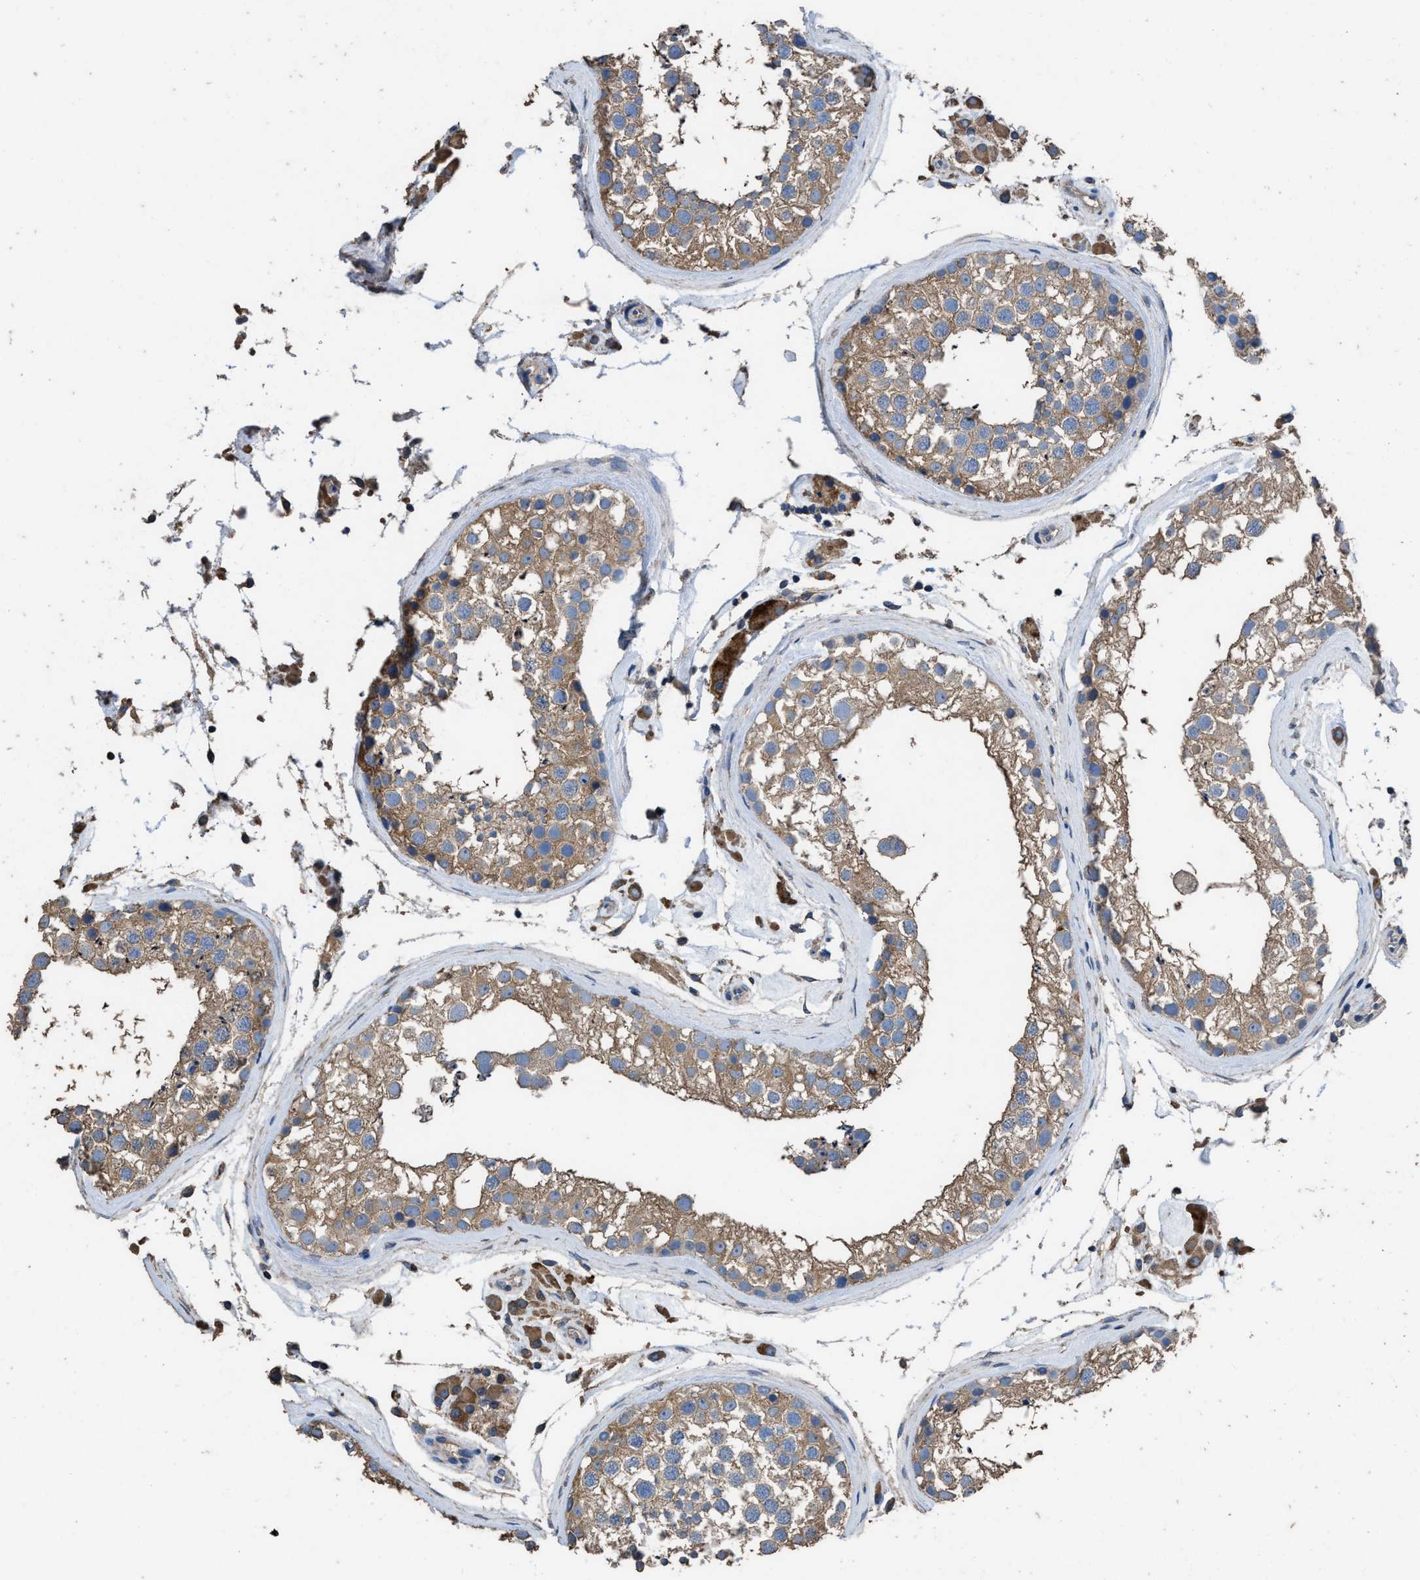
{"staining": {"intensity": "moderate", "quantity": ">75%", "location": "cytoplasmic/membranous"}, "tissue": "testis", "cell_type": "Cells in seminiferous ducts", "image_type": "normal", "snomed": [{"axis": "morphology", "description": "Normal tissue, NOS"}, {"axis": "topography", "description": "Testis"}], "caption": "Unremarkable testis displays moderate cytoplasmic/membranous positivity in approximately >75% of cells in seminiferous ducts.", "gene": "ITSN1", "patient": {"sex": "male", "age": 46}}